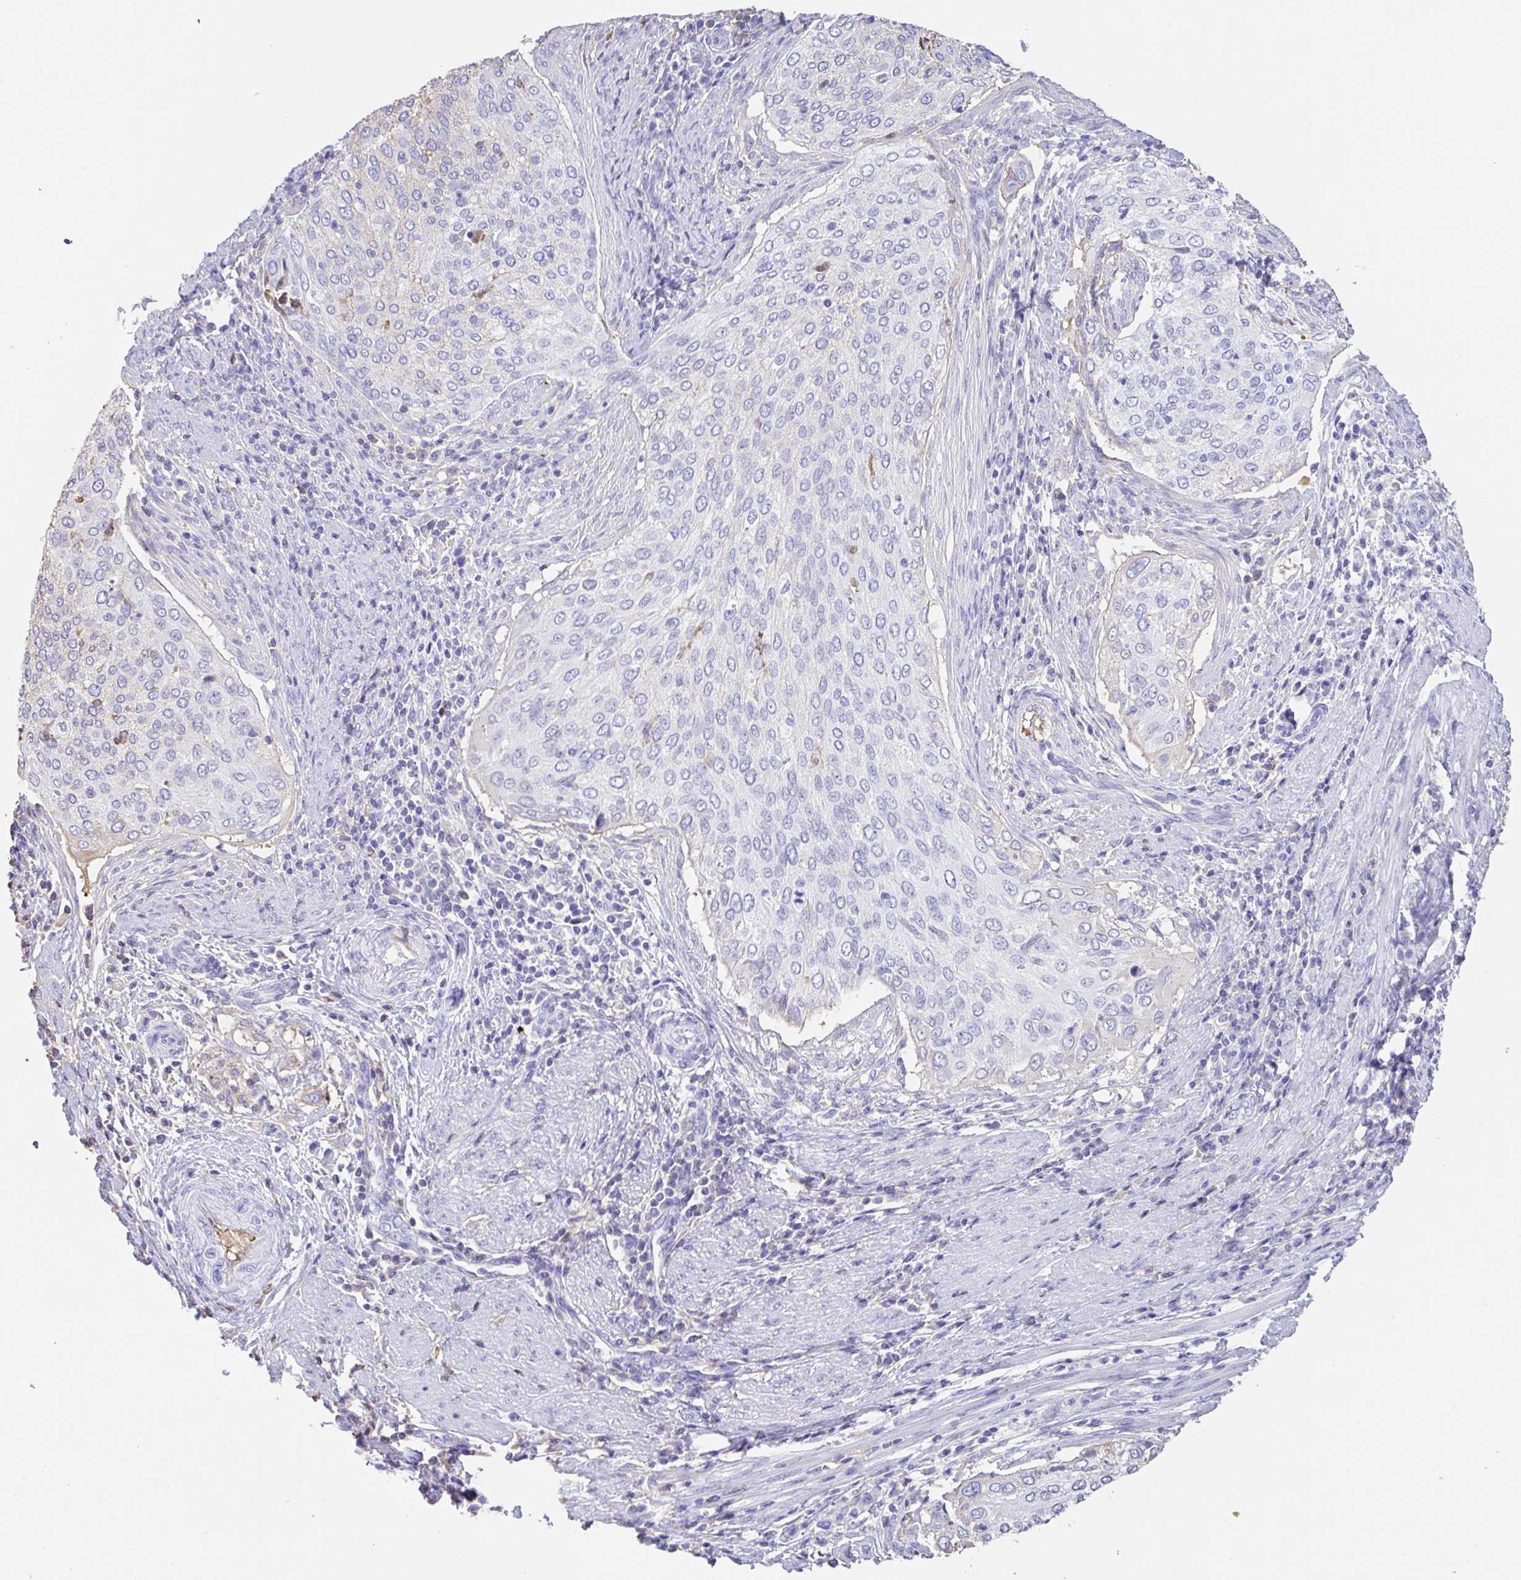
{"staining": {"intensity": "negative", "quantity": "none", "location": "none"}, "tissue": "cervical cancer", "cell_type": "Tumor cells", "image_type": "cancer", "snomed": [{"axis": "morphology", "description": "Squamous cell carcinoma, NOS"}, {"axis": "topography", "description": "Cervix"}], "caption": "Tumor cells are negative for brown protein staining in cervical squamous cell carcinoma. Brightfield microscopy of immunohistochemistry stained with DAB (3,3'-diaminobenzidine) (brown) and hematoxylin (blue), captured at high magnification.", "gene": "HOXC12", "patient": {"sex": "female", "age": 38}}